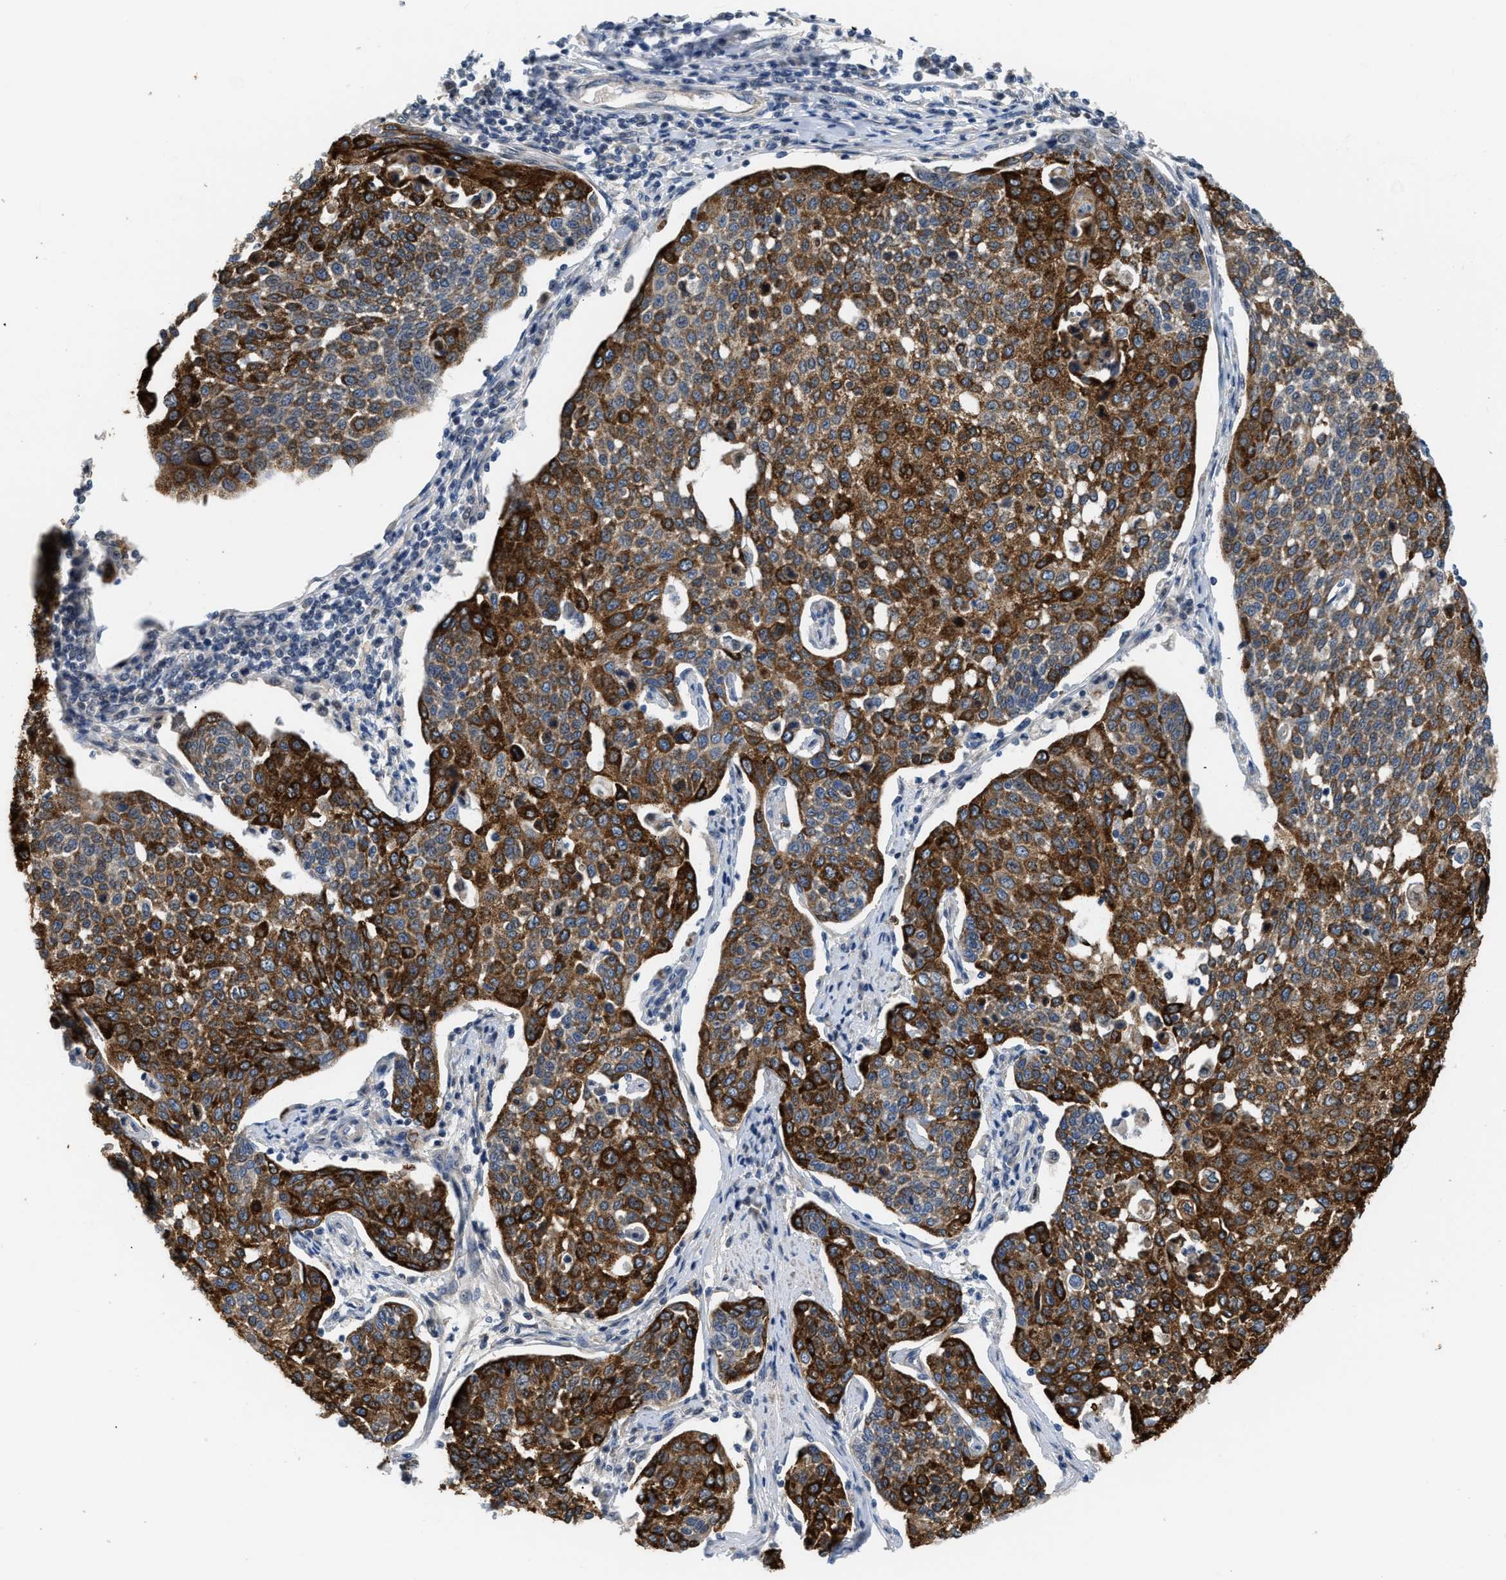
{"staining": {"intensity": "strong", "quantity": ">75%", "location": "cytoplasmic/membranous"}, "tissue": "cervical cancer", "cell_type": "Tumor cells", "image_type": "cancer", "snomed": [{"axis": "morphology", "description": "Squamous cell carcinoma, NOS"}, {"axis": "topography", "description": "Cervix"}], "caption": "A photomicrograph of cervical cancer (squamous cell carcinoma) stained for a protein reveals strong cytoplasmic/membranous brown staining in tumor cells.", "gene": "TFPI", "patient": {"sex": "female", "age": 34}}